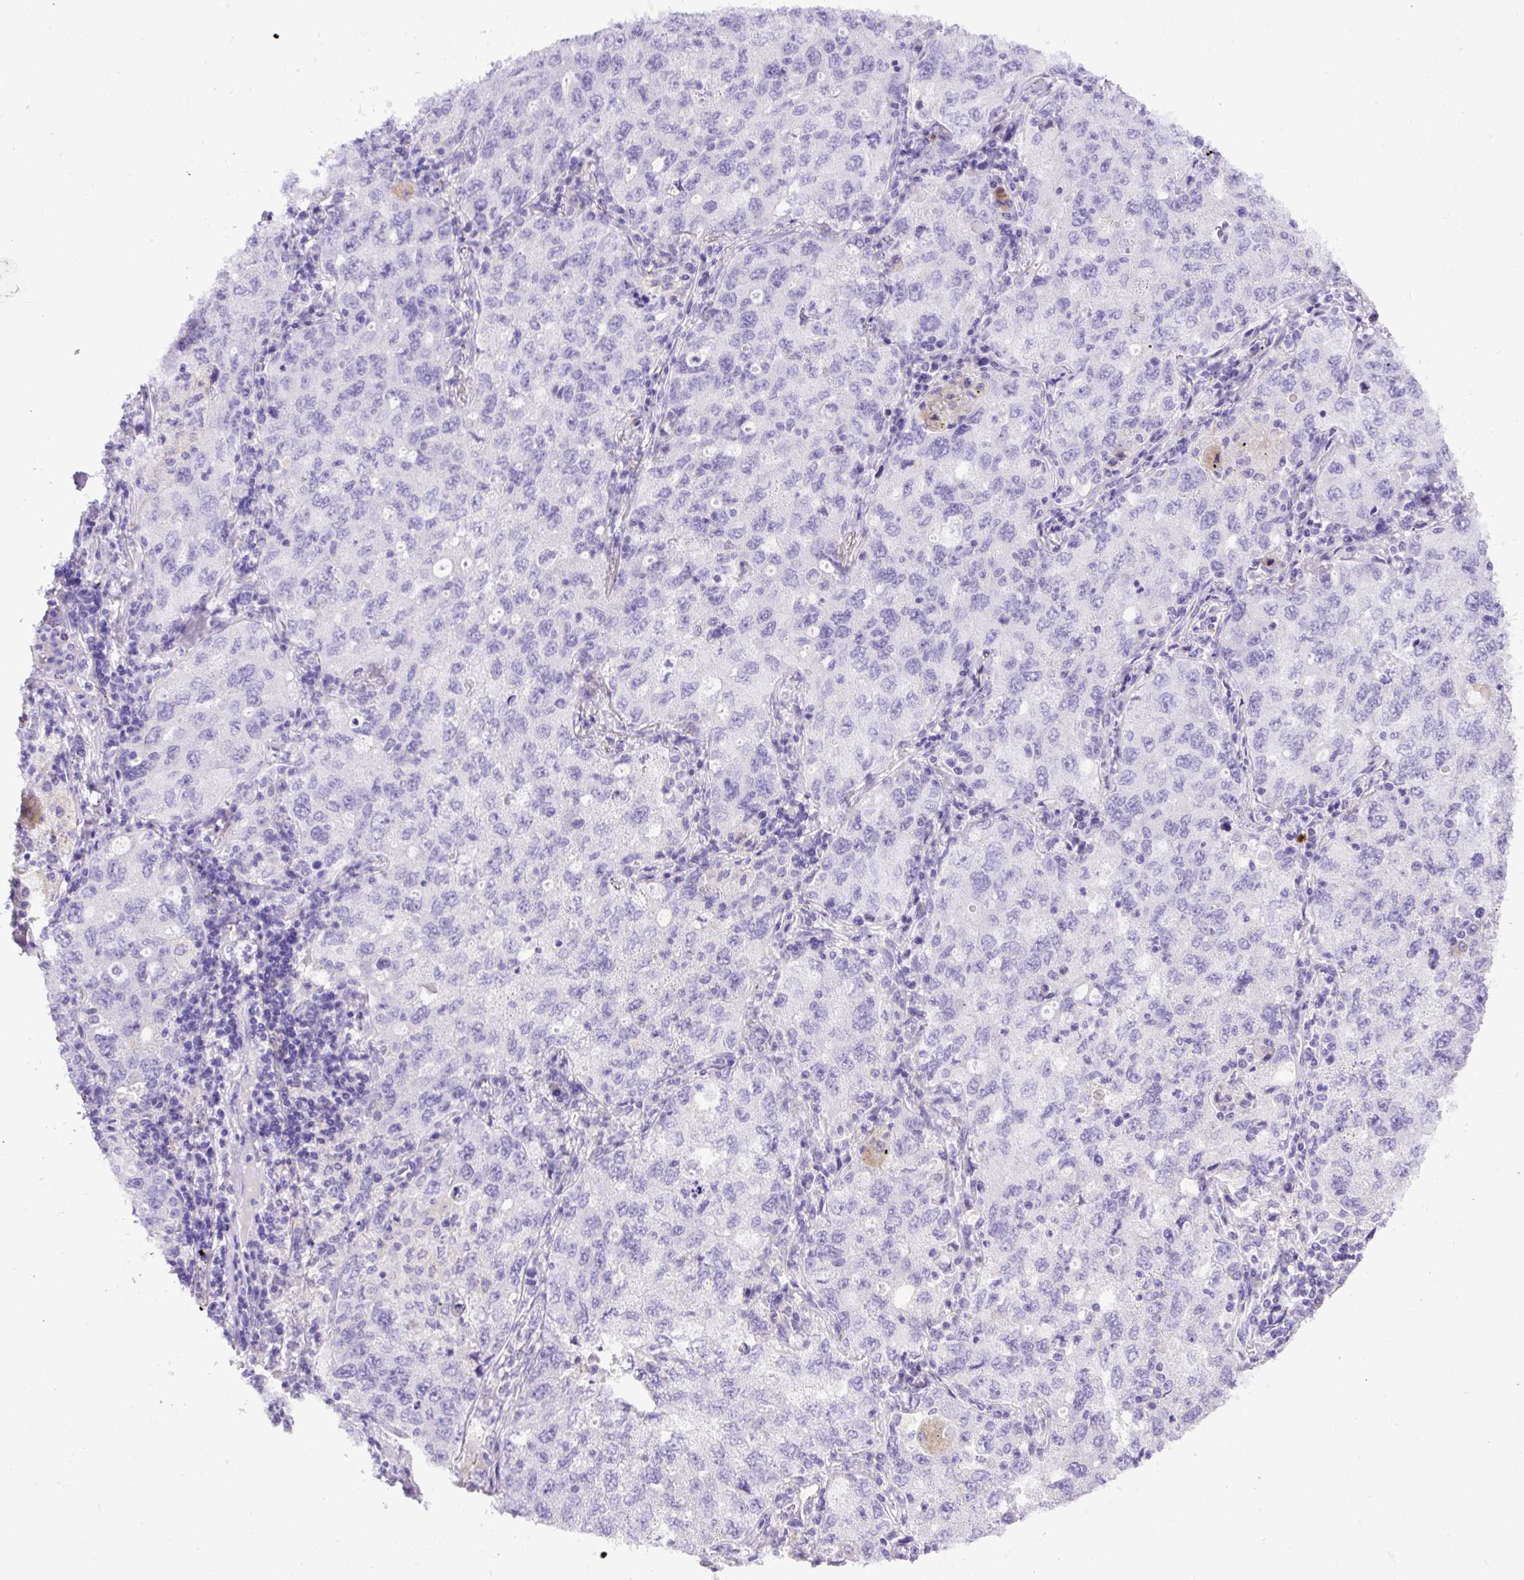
{"staining": {"intensity": "negative", "quantity": "none", "location": "none"}, "tissue": "lung cancer", "cell_type": "Tumor cells", "image_type": "cancer", "snomed": [{"axis": "morphology", "description": "Adenocarcinoma, NOS"}, {"axis": "topography", "description": "Lung"}], "caption": "This image is of adenocarcinoma (lung) stained with immunohistochemistry to label a protein in brown with the nuclei are counter-stained blue. There is no expression in tumor cells. (Brightfield microscopy of DAB IHC at high magnification).", "gene": "SPTBN5", "patient": {"sex": "female", "age": 57}}